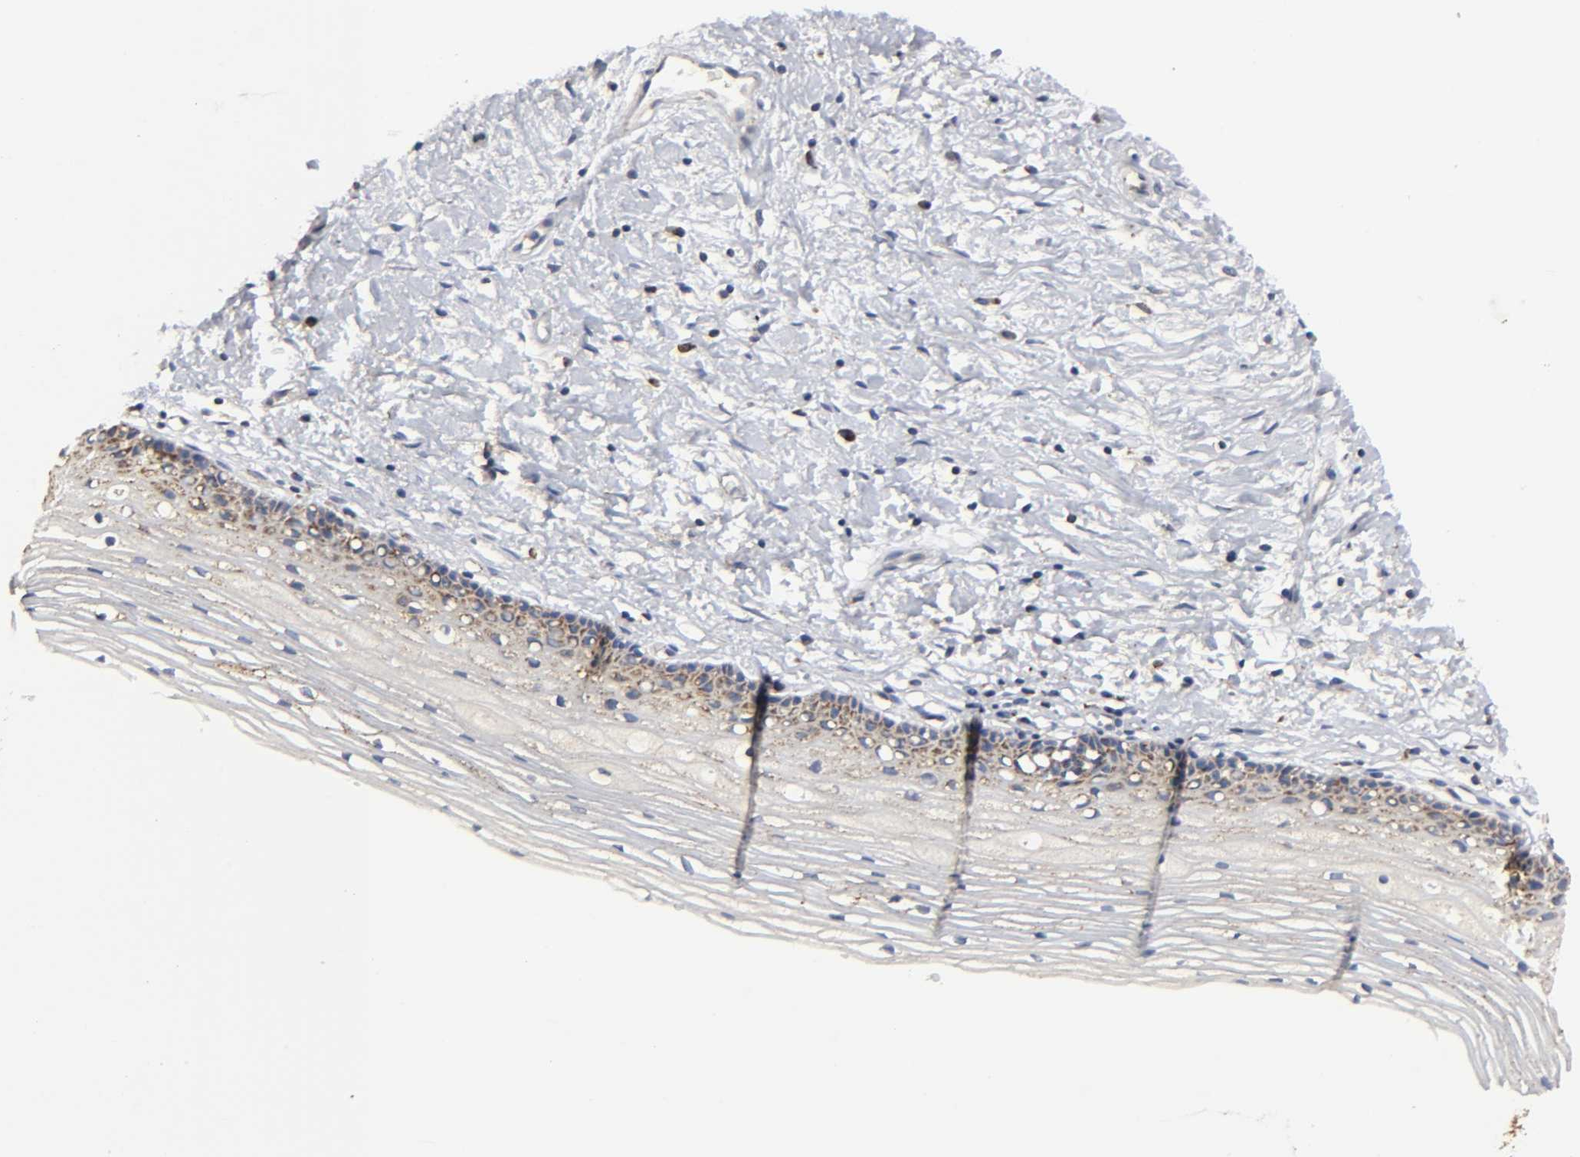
{"staining": {"intensity": "moderate", "quantity": ">75%", "location": "cytoplasmic/membranous"}, "tissue": "cervix", "cell_type": "Glandular cells", "image_type": "normal", "snomed": [{"axis": "morphology", "description": "Normal tissue, NOS"}, {"axis": "topography", "description": "Cervix"}], "caption": "A brown stain highlights moderate cytoplasmic/membranous positivity of a protein in glandular cells of unremarkable human cervix.", "gene": "COX6B1", "patient": {"sex": "female", "age": 46}}